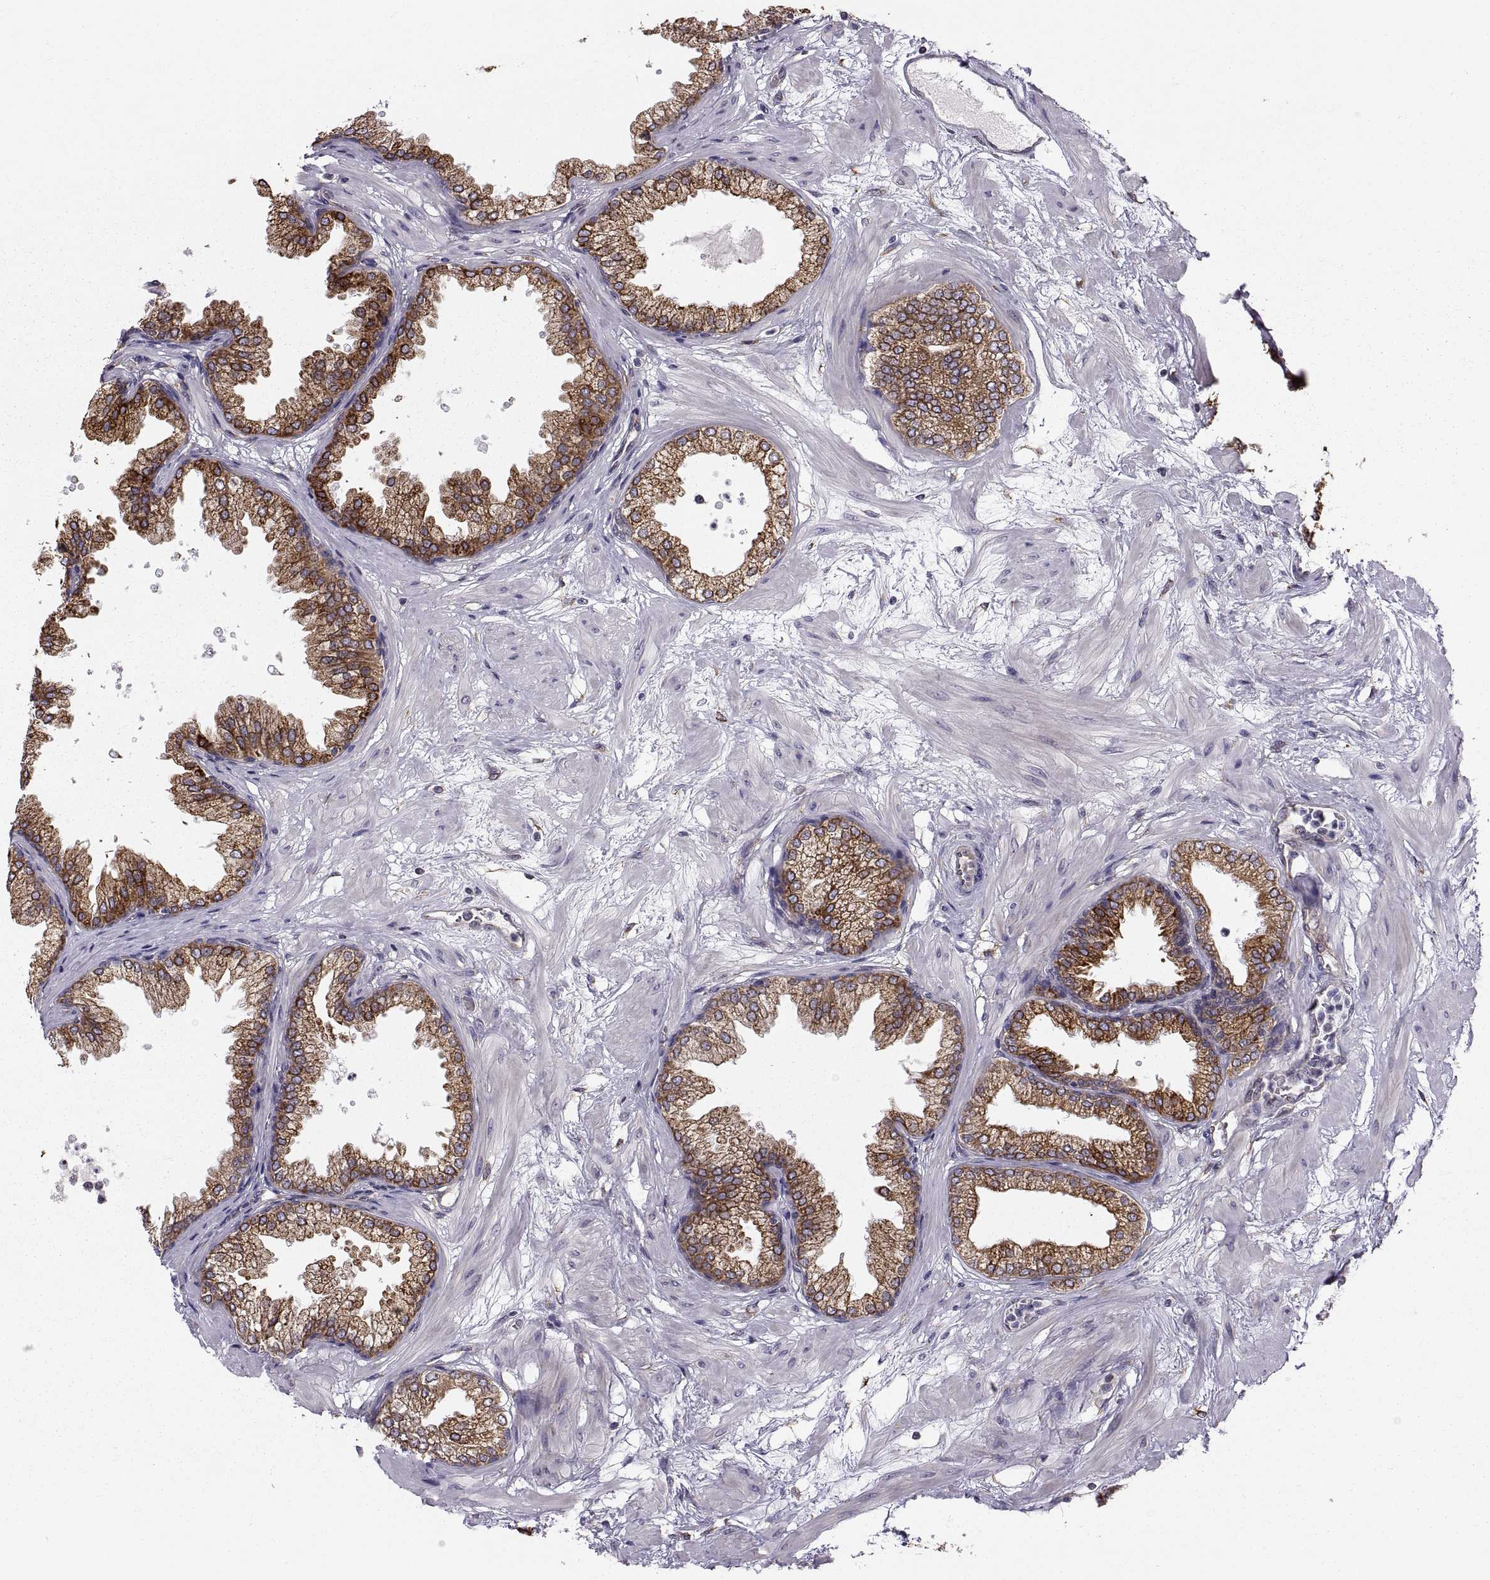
{"staining": {"intensity": "strong", "quantity": ">75%", "location": "cytoplasmic/membranous"}, "tissue": "prostate", "cell_type": "Glandular cells", "image_type": "normal", "snomed": [{"axis": "morphology", "description": "Normal tissue, NOS"}, {"axis": "topography", "description": "Prostate"}], "caption": "Strong cytoplasmic/membranous staining is appreciated in approximately >75% of glandular cells in normal prostate.", "gene": "PLEKHB2", "patient": {"sex": "male", "age": 37}}